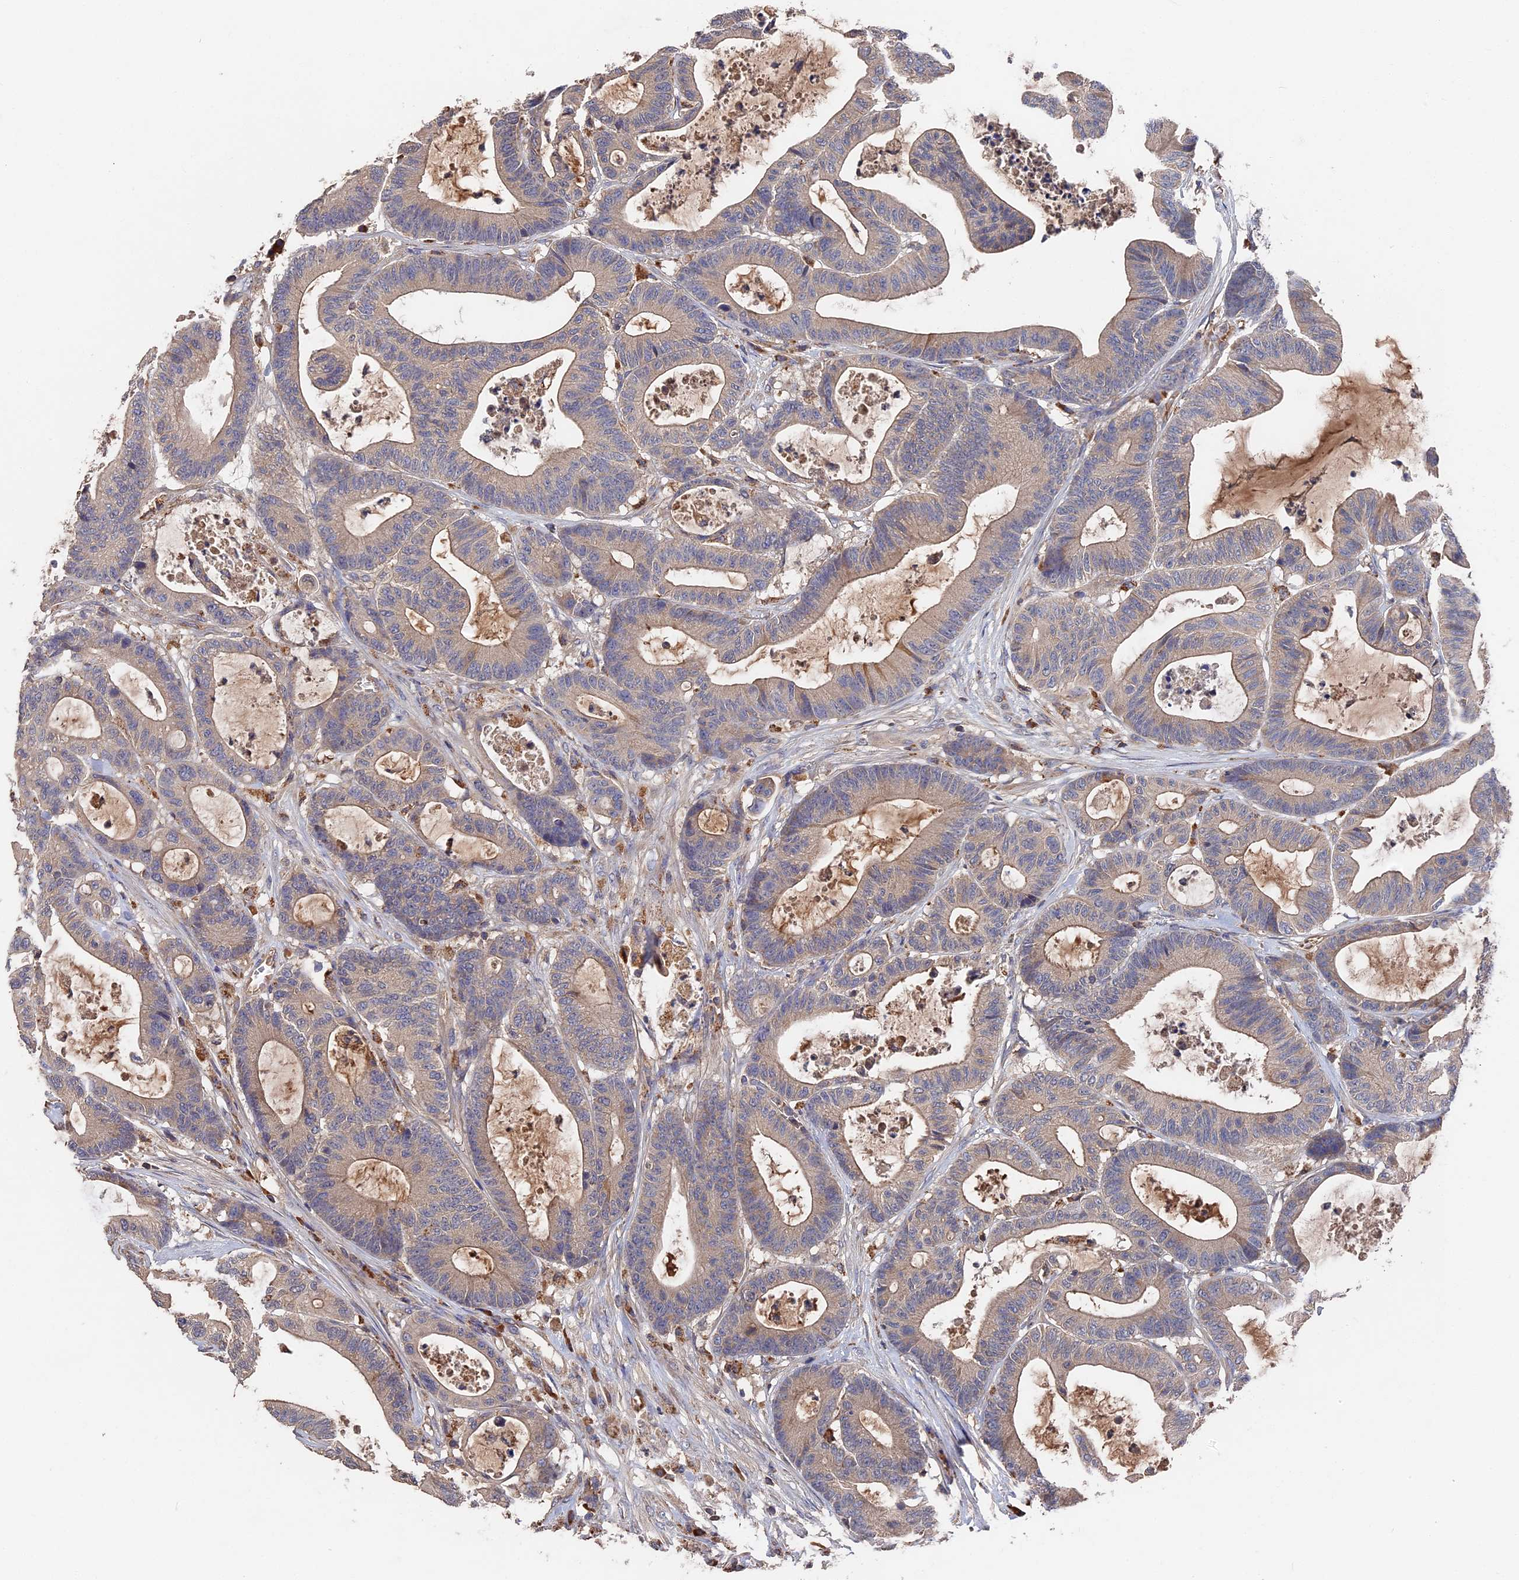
{"staining": {"intensity": "weak", "quantity": "<25%", "location": "cytoplasmic/membranous"}, "tissue": "colorectal cancer", "cell_type": "Tumor cells", "image_type": "cancer", "snomed": [{"axis": "morphology", "description": "Adenocarcinoma, NOS"}, {"axis": "topography", "description": "Colon"}], "caption": "Tumor cells are negative for brown protein staining in colorectal cancer.", "gene": "DHRS11", "patient": {"sex": "female", "age": 84}}